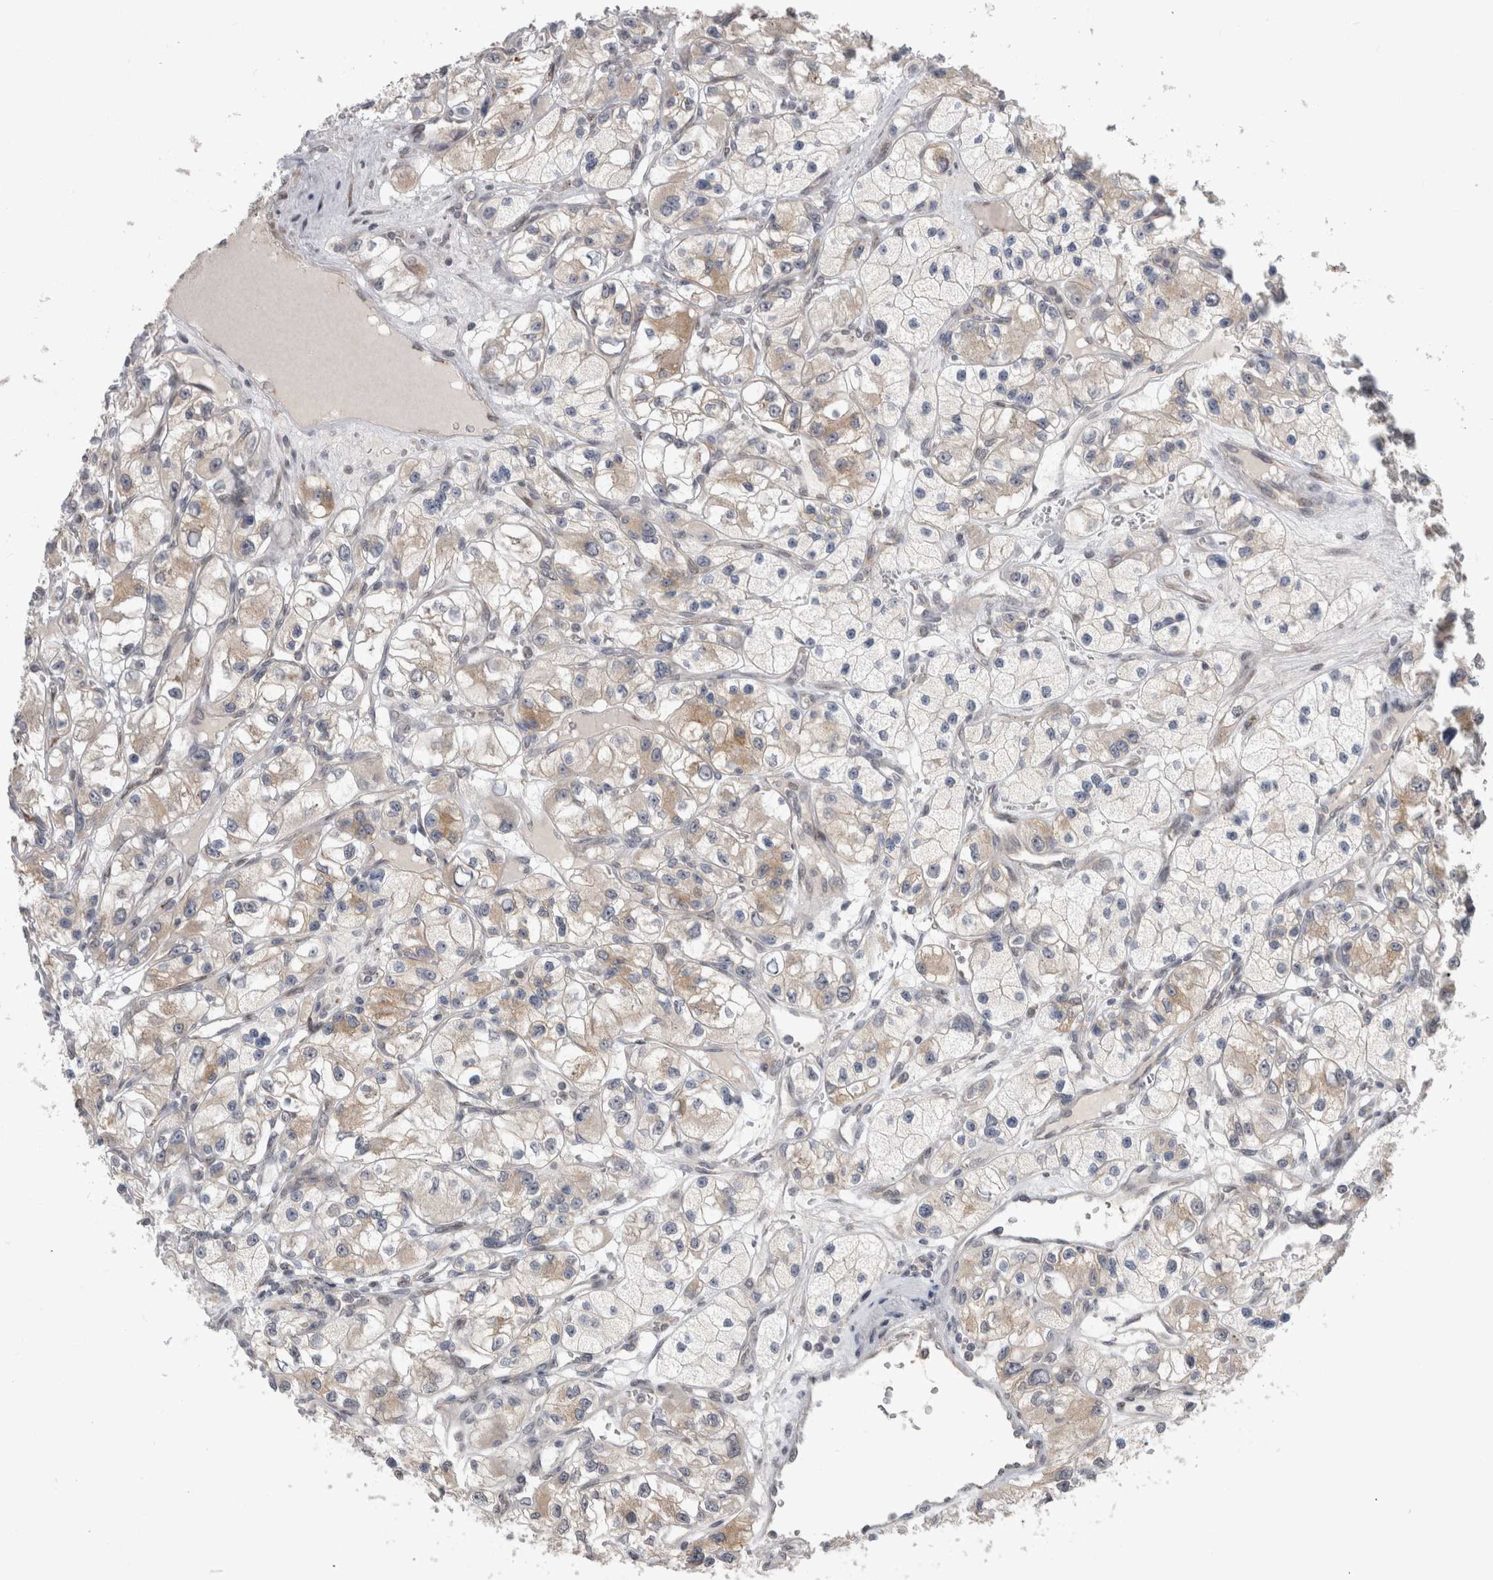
{"staining": {"intensity": "weak", "quantity": "25%-75%", "location": "cytoplasmic/membranous"}, "tissue": "renal cancer", "cell_type": "Tumor cells", "image_type": "cancer", "snomed": [{"axis": "morphology", "description": "Adenocarcinoma, NOS"}, {"axis": "topography", "description": "Kidney"}], "caption": "A brown stain labels weak cytoplasmic/membranous staining of a protein in human renal adenocarcinoma tumor cells.", "gene": "MTBP", "patient": {"sex": "female", "age": 57}}